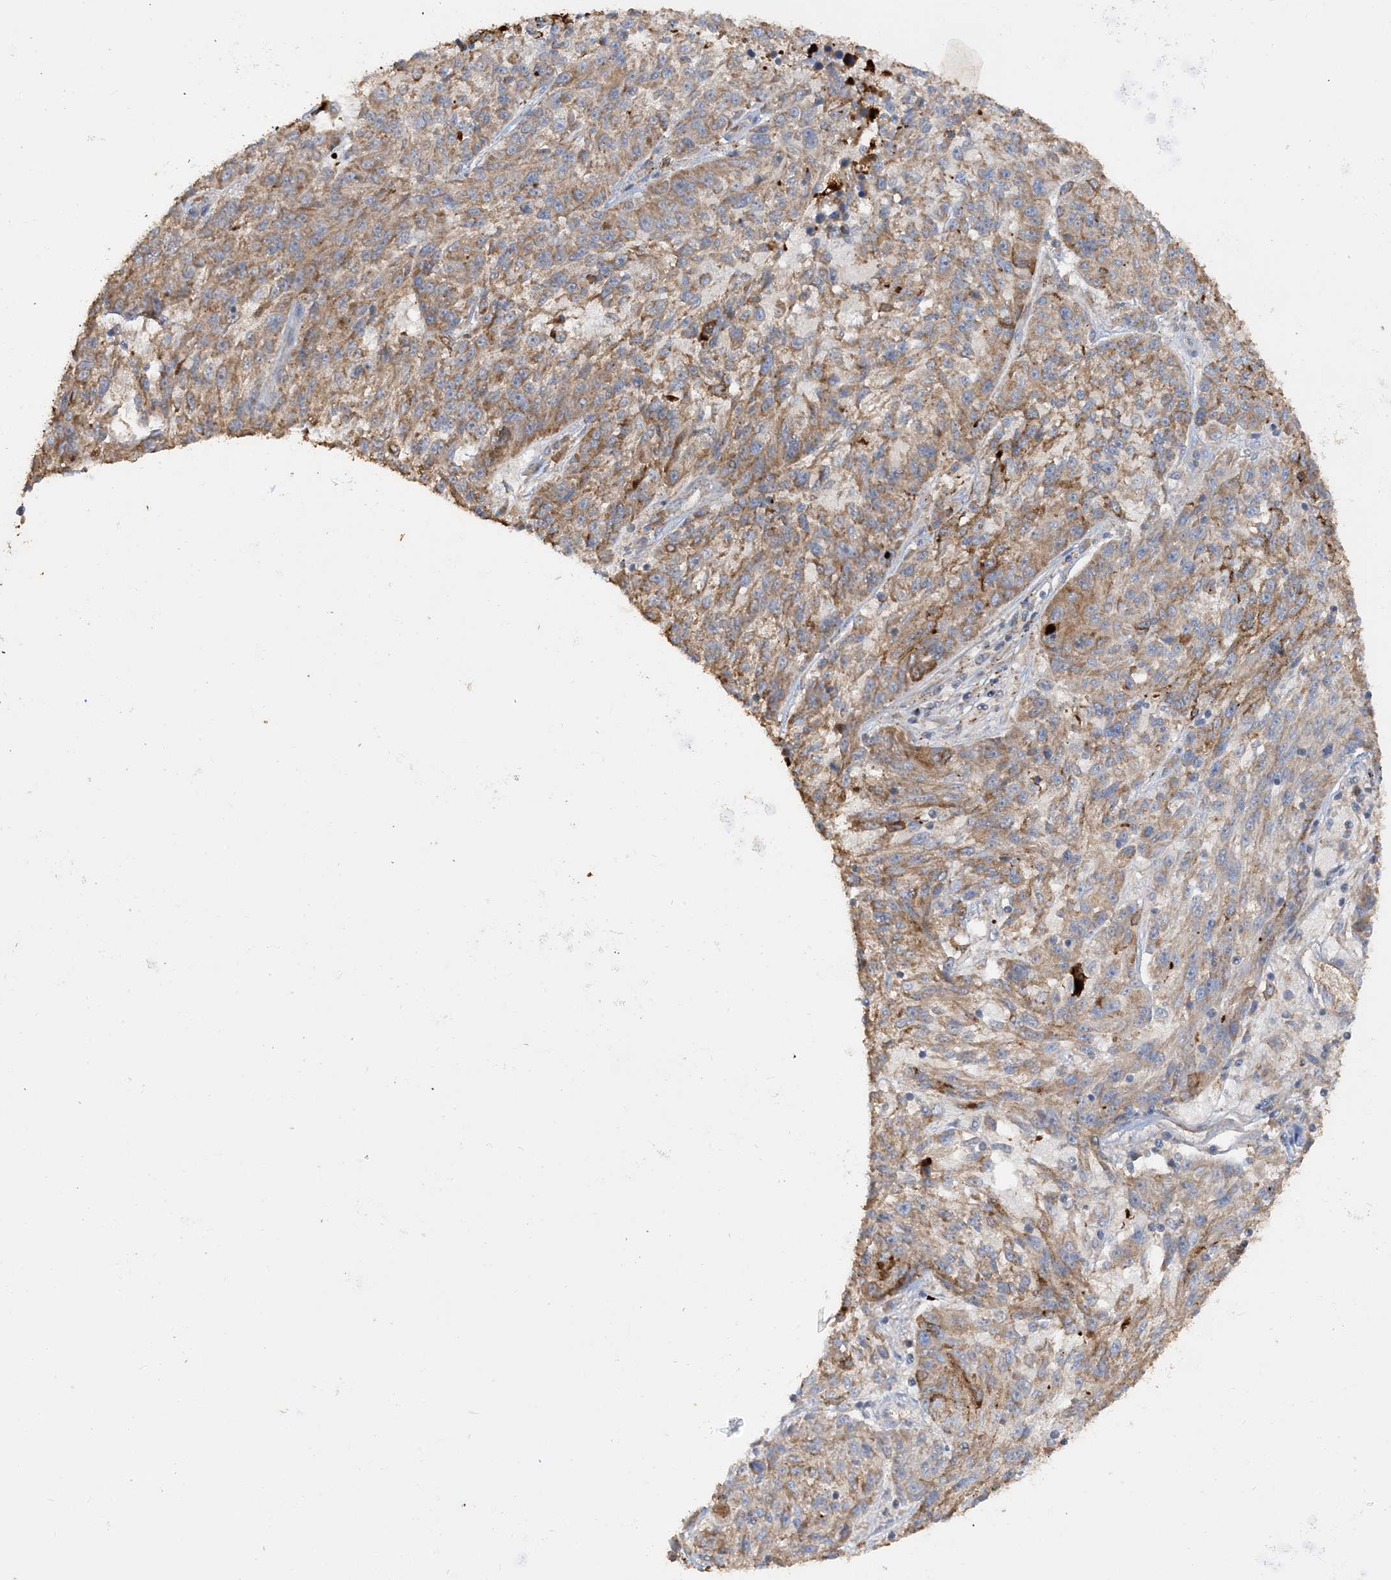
{"staining": {"intensity": "moderate", "quantity": ">75%", "location": "cytoplasmic/membranous"}, "tissue": "melanoma", "cell_type": "Tumor cells", "image_type": "cancer", "snomed": [{"axis": "morphology", "description": "Malignant melanoma, NOS"}, {"axis": "topography", "description": "Skin"}], "caption": "Immunohistochemical staining of malignant melanoma demonstrates medium levels of moderate cytoplasmic/membranous protein expression in approximately >75% of tumor cells.", "gene": "SFMBT2", "patient": {"sex": "male", "age": 53}}